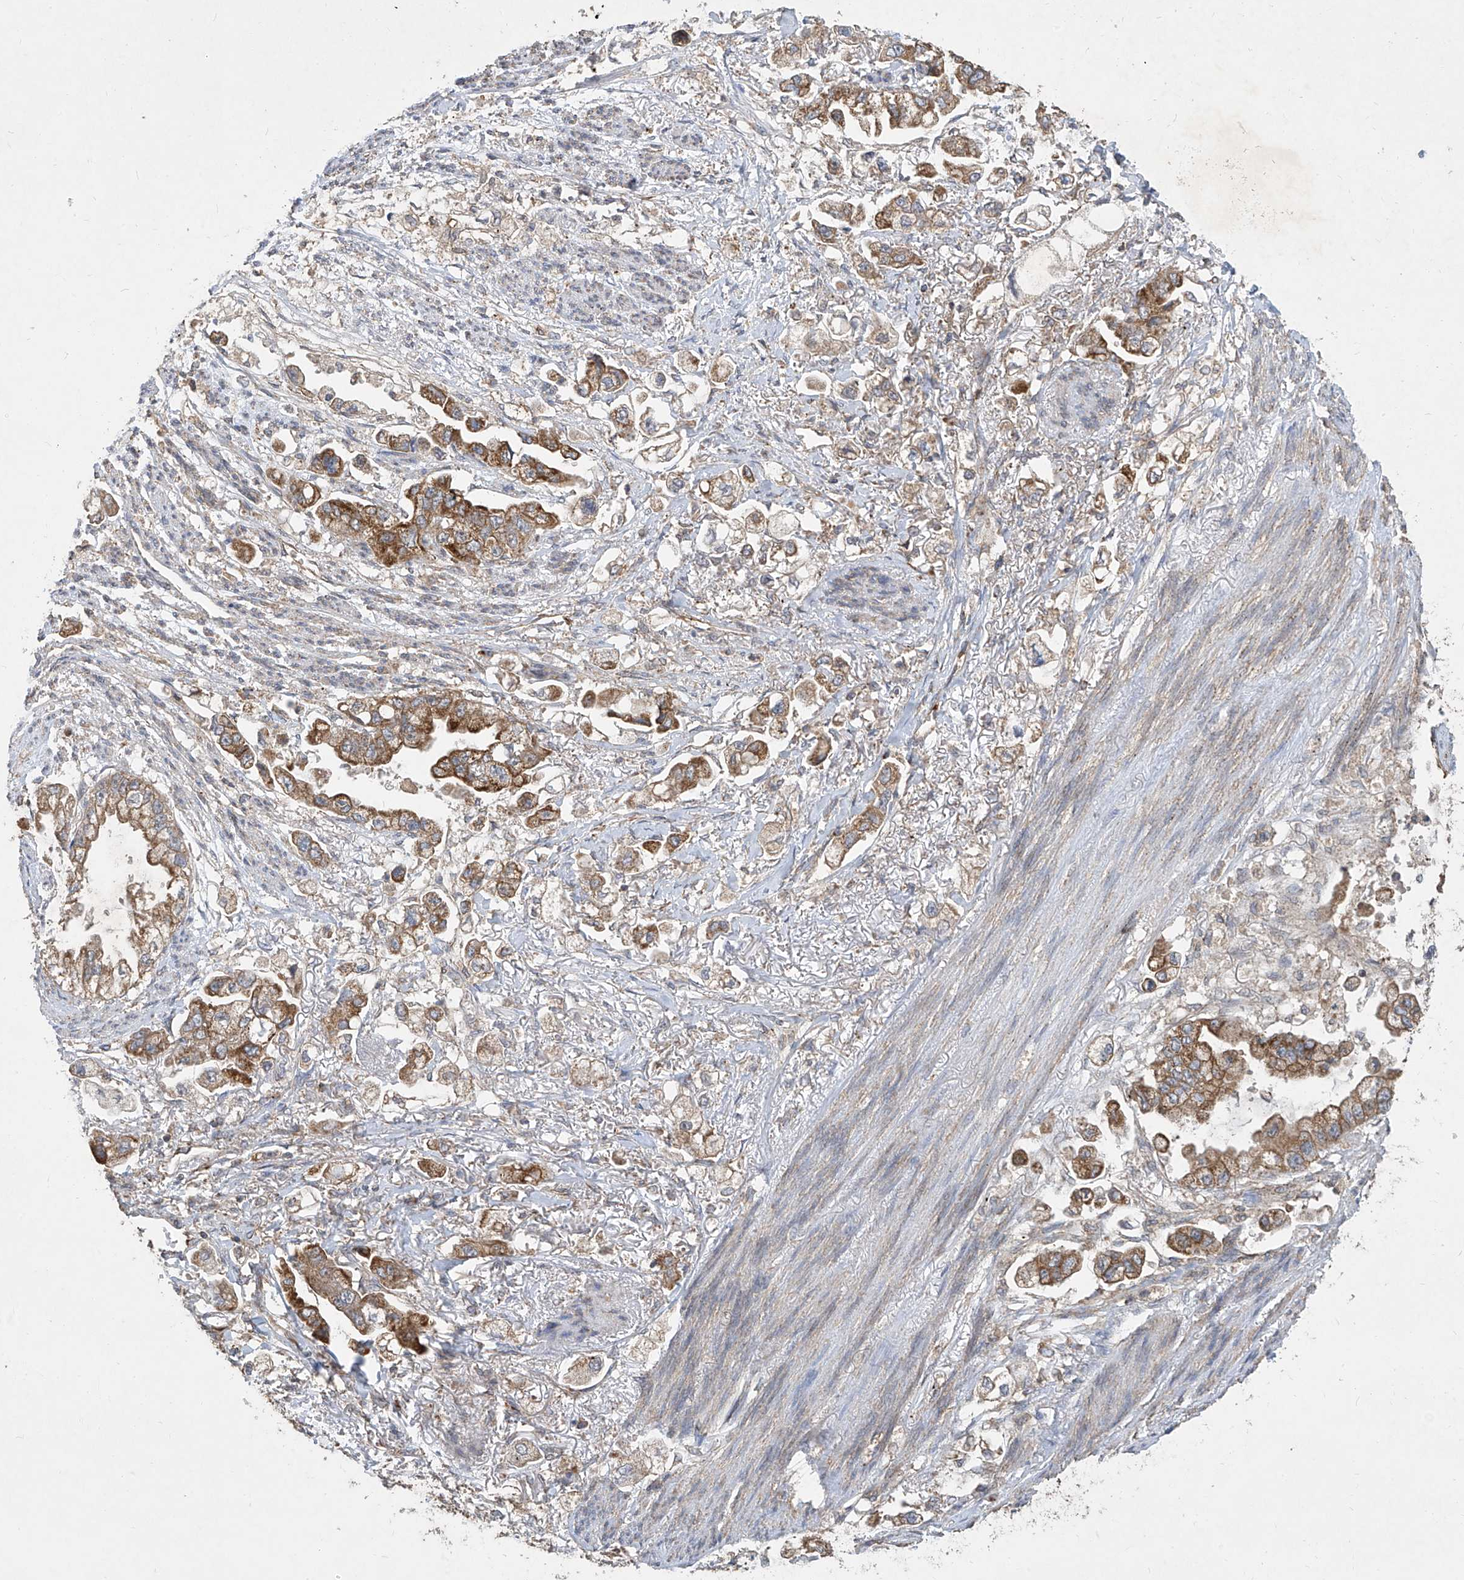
{"staining": {"intensity": "moderate", "quantity": ">75%", "location": "cytoplasmic/membranous"}, "tissue": "stomach cancer", "cell_type": "Tumor cells", "image_type": "cancer", "snomed": [{"axis": "morphology", "description": "Adenocarcinoma, NOS"}, {"axis": "topography", "description": "Stomach"}], "caption": "The histopathology image shows immunohistochemical staining of stomach cancer. There is moderate cytoplasmic/membranous staining is present in about >75% of tumor cells. The protein is shown in brown color, while the nuclei are stained blue.", "gene": "UQCC1", "patient": {"sex": "male", "age": 62}}